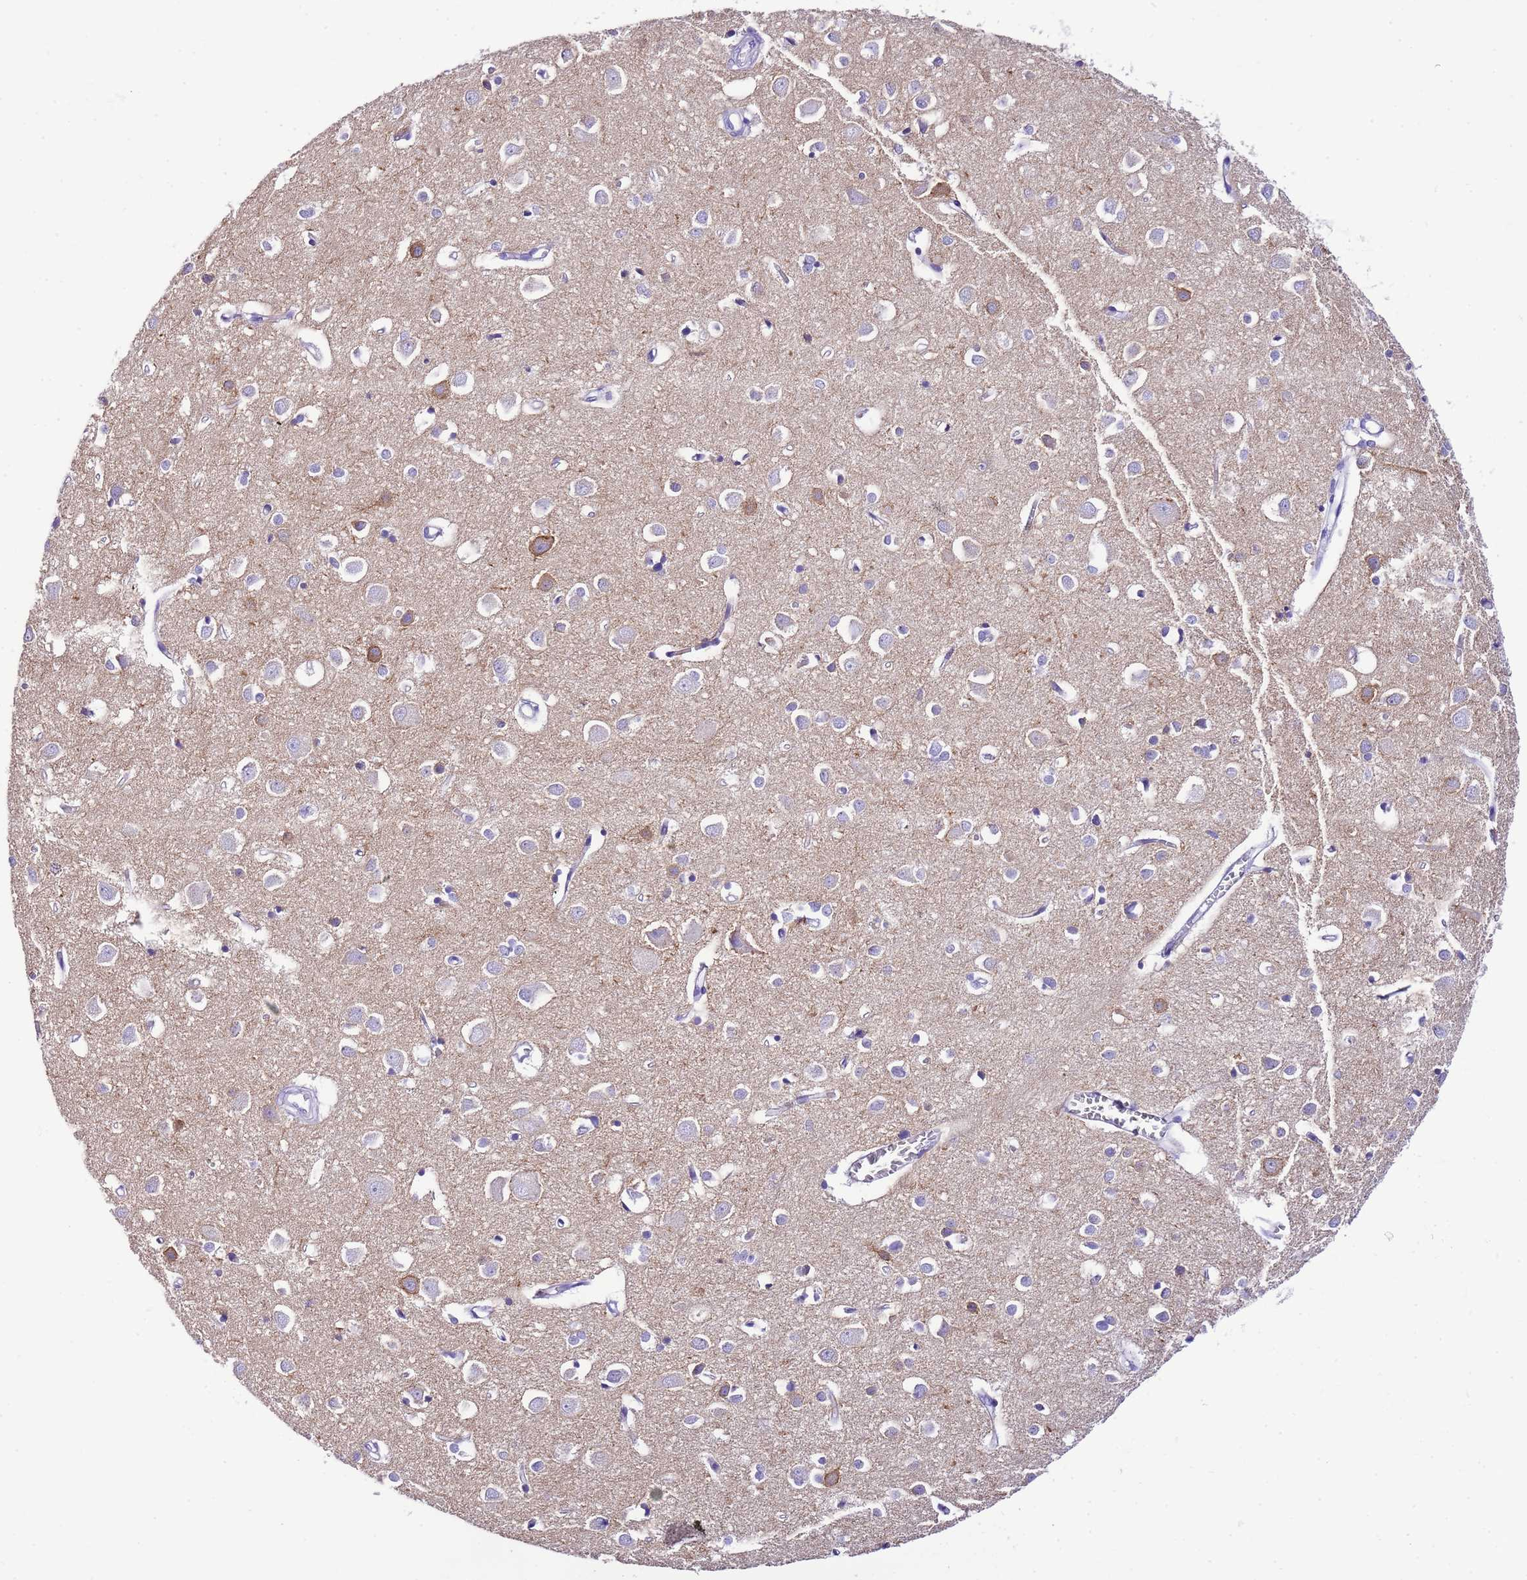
{"staining": {"intensity": "negative", "quantity": "none", "location": "none"}, "tissue": "cerebral cortex", "cell_type": "Endothelial cells", "image_type": "normal", "snomed": [{"axis": "morphology", "description": "Normal tissue, NOS"}, {"axis": "topography", "description": "Cerebral cortex"}], "caption": "This is a photomicrograph of immunohistochemistry staining of unremarkable cerebral cortex, which shows no expression in endothelial cells. (DAB (3,3'-diaminobenzidine) IHC visualized using brightfield microscopy, high magnification).", "gene": "KCNC1", "patient": {"sex": "female", "age": 64}}